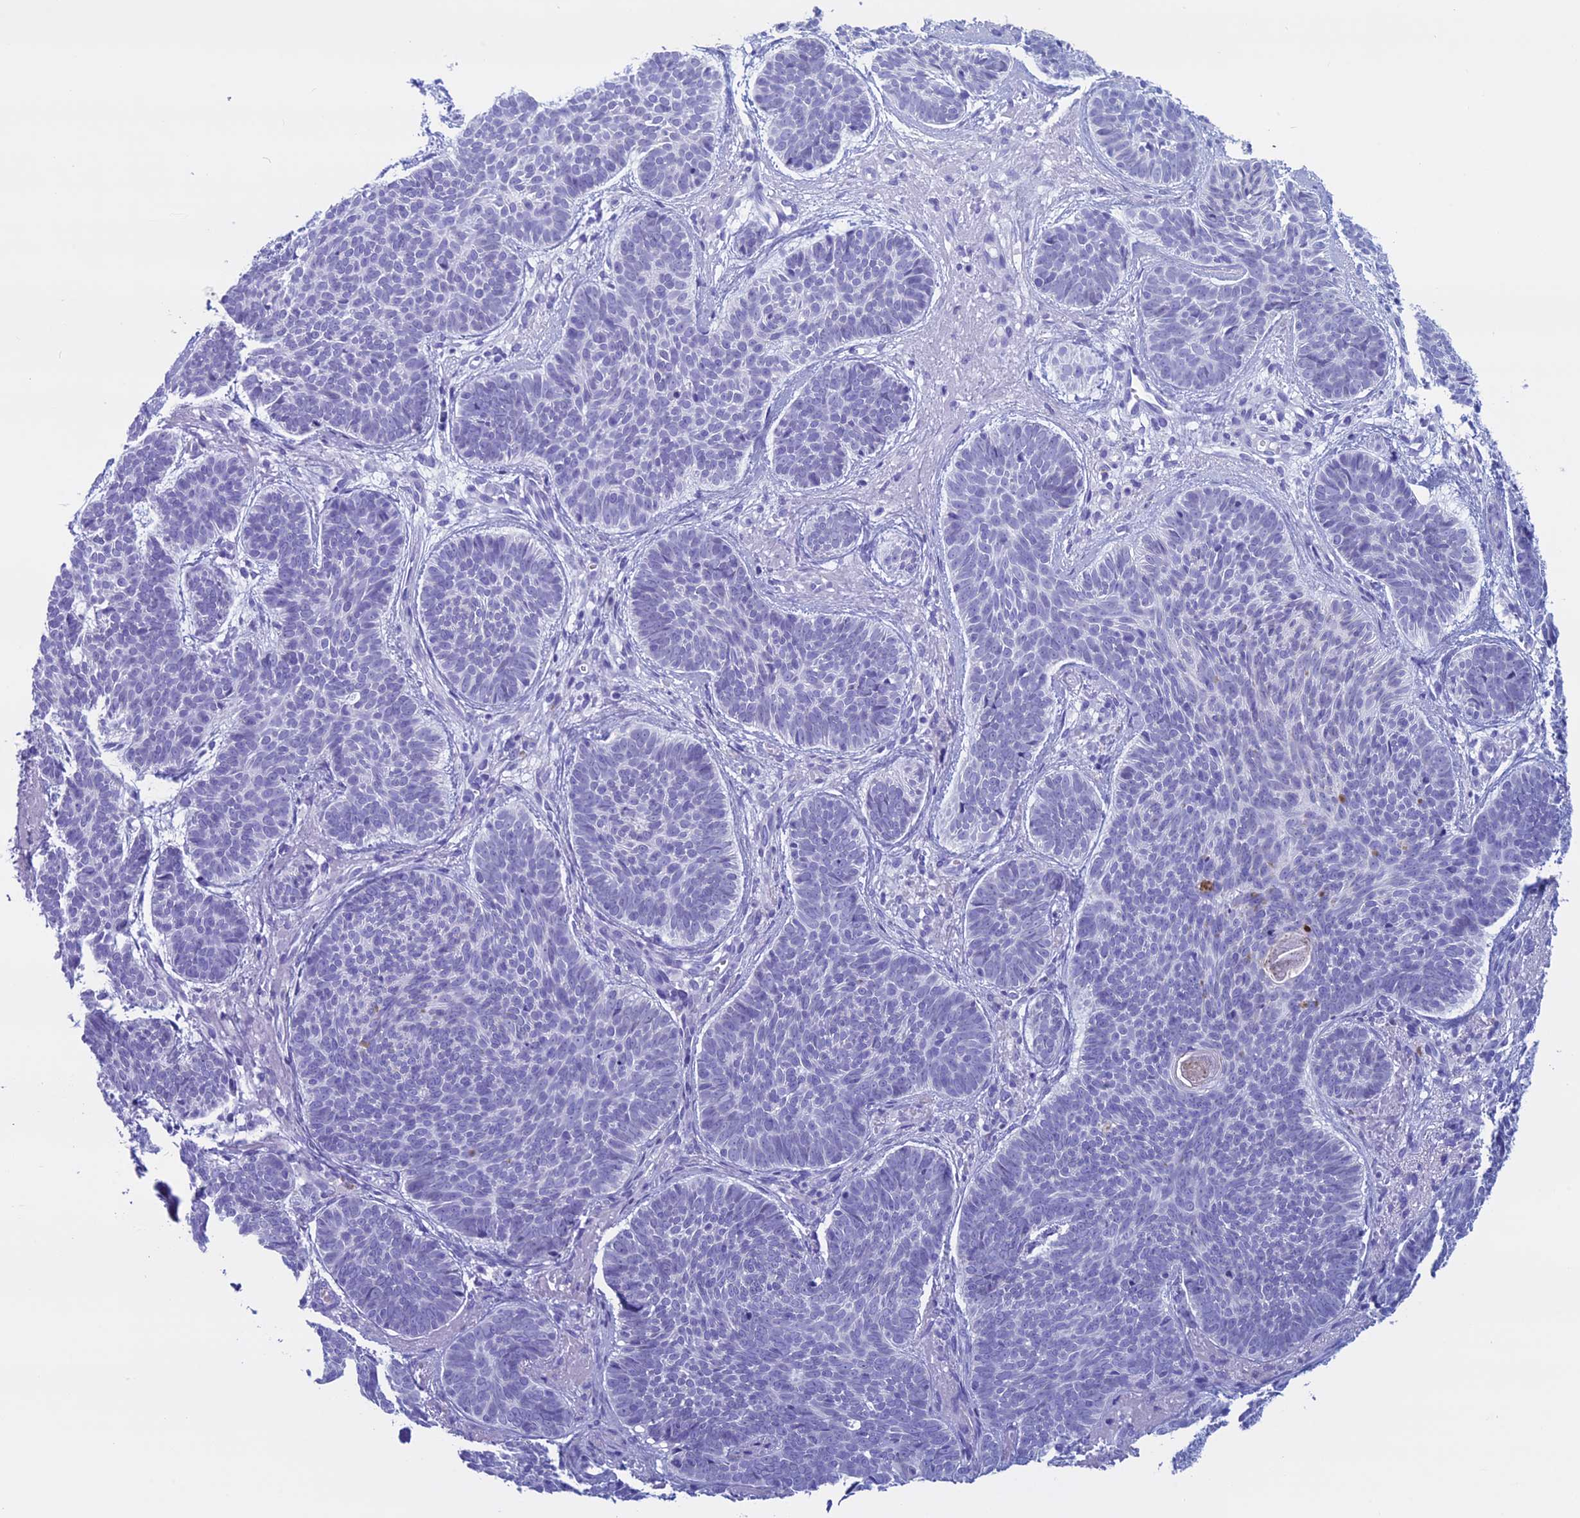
{"staining": {"intensity": "negative", "quantity": "none", "location": "none"}, "tissue": "skin cancer", "cell_type": "Tumor cells", "image_type": "cancer", "snomed": [{"axis": "morphology", "description": "Basal cell carcinoma"}, {"axis": "topography", "description": "Skin"}], "caption": "Immunohistochemical staining of human skin basal cell carcinoma displays no significant positivity in tumor cells. (IHC, brightfield microscopy, high magnification).", "gene": "FAM169A", "patient": {"sex": "female", "age": 74}}